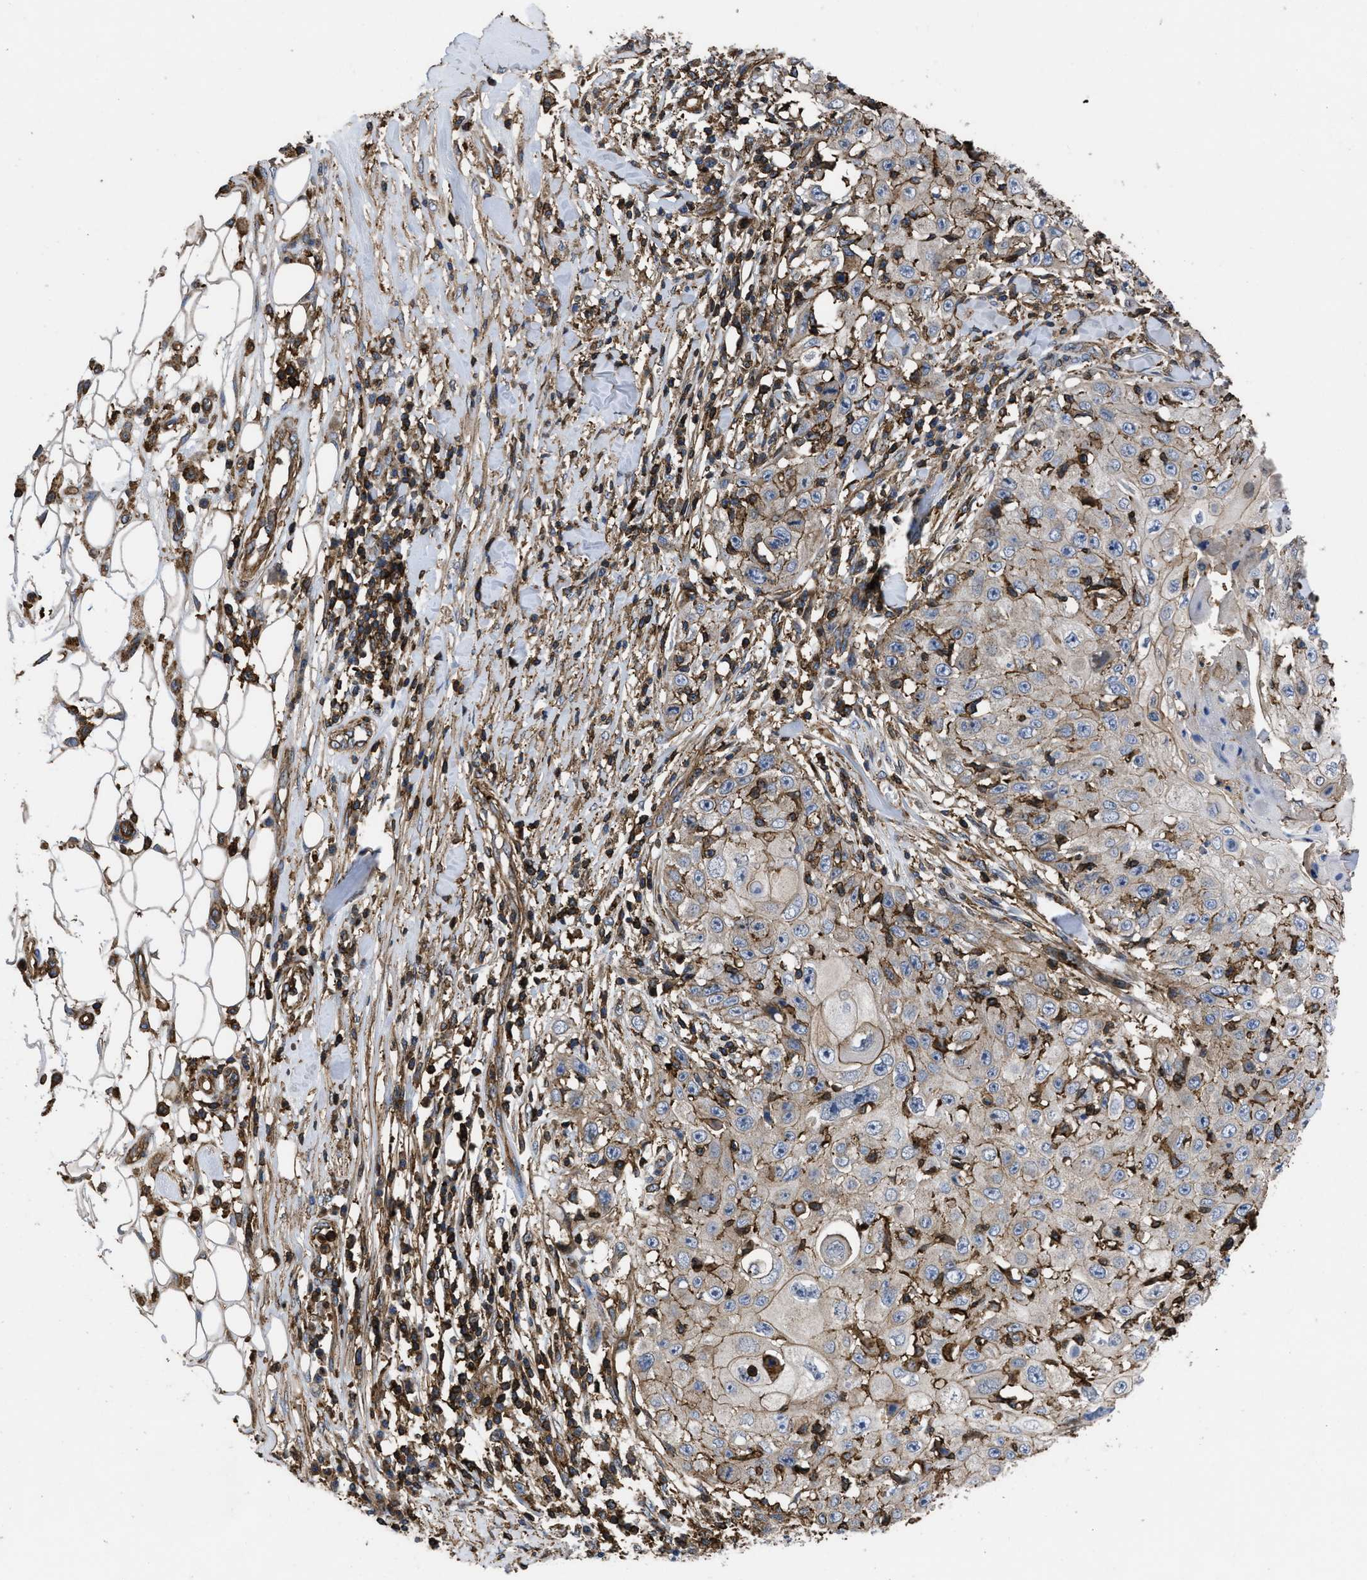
{"staining": {"intensity": "weak", "quantity": "<25%", "location": "cytoplasmic/membranous"}, "tissue": "skin cancer", "cell_type": "Tumor cells", "image_type": "cancer", "snomed": [{"axis": "morphology", "description": "Squamous cell carcinoma, NOS"}, {"axis": "topography", "description": "Skin"}], "caption": "Human skin squamous cell carcinoma stained for a protein using immunohistochemistry (IHC) demonstrates no staining in tumor cells.", "gene": "SCUBE2", "patient": {"sex": "male", "age": 86}}